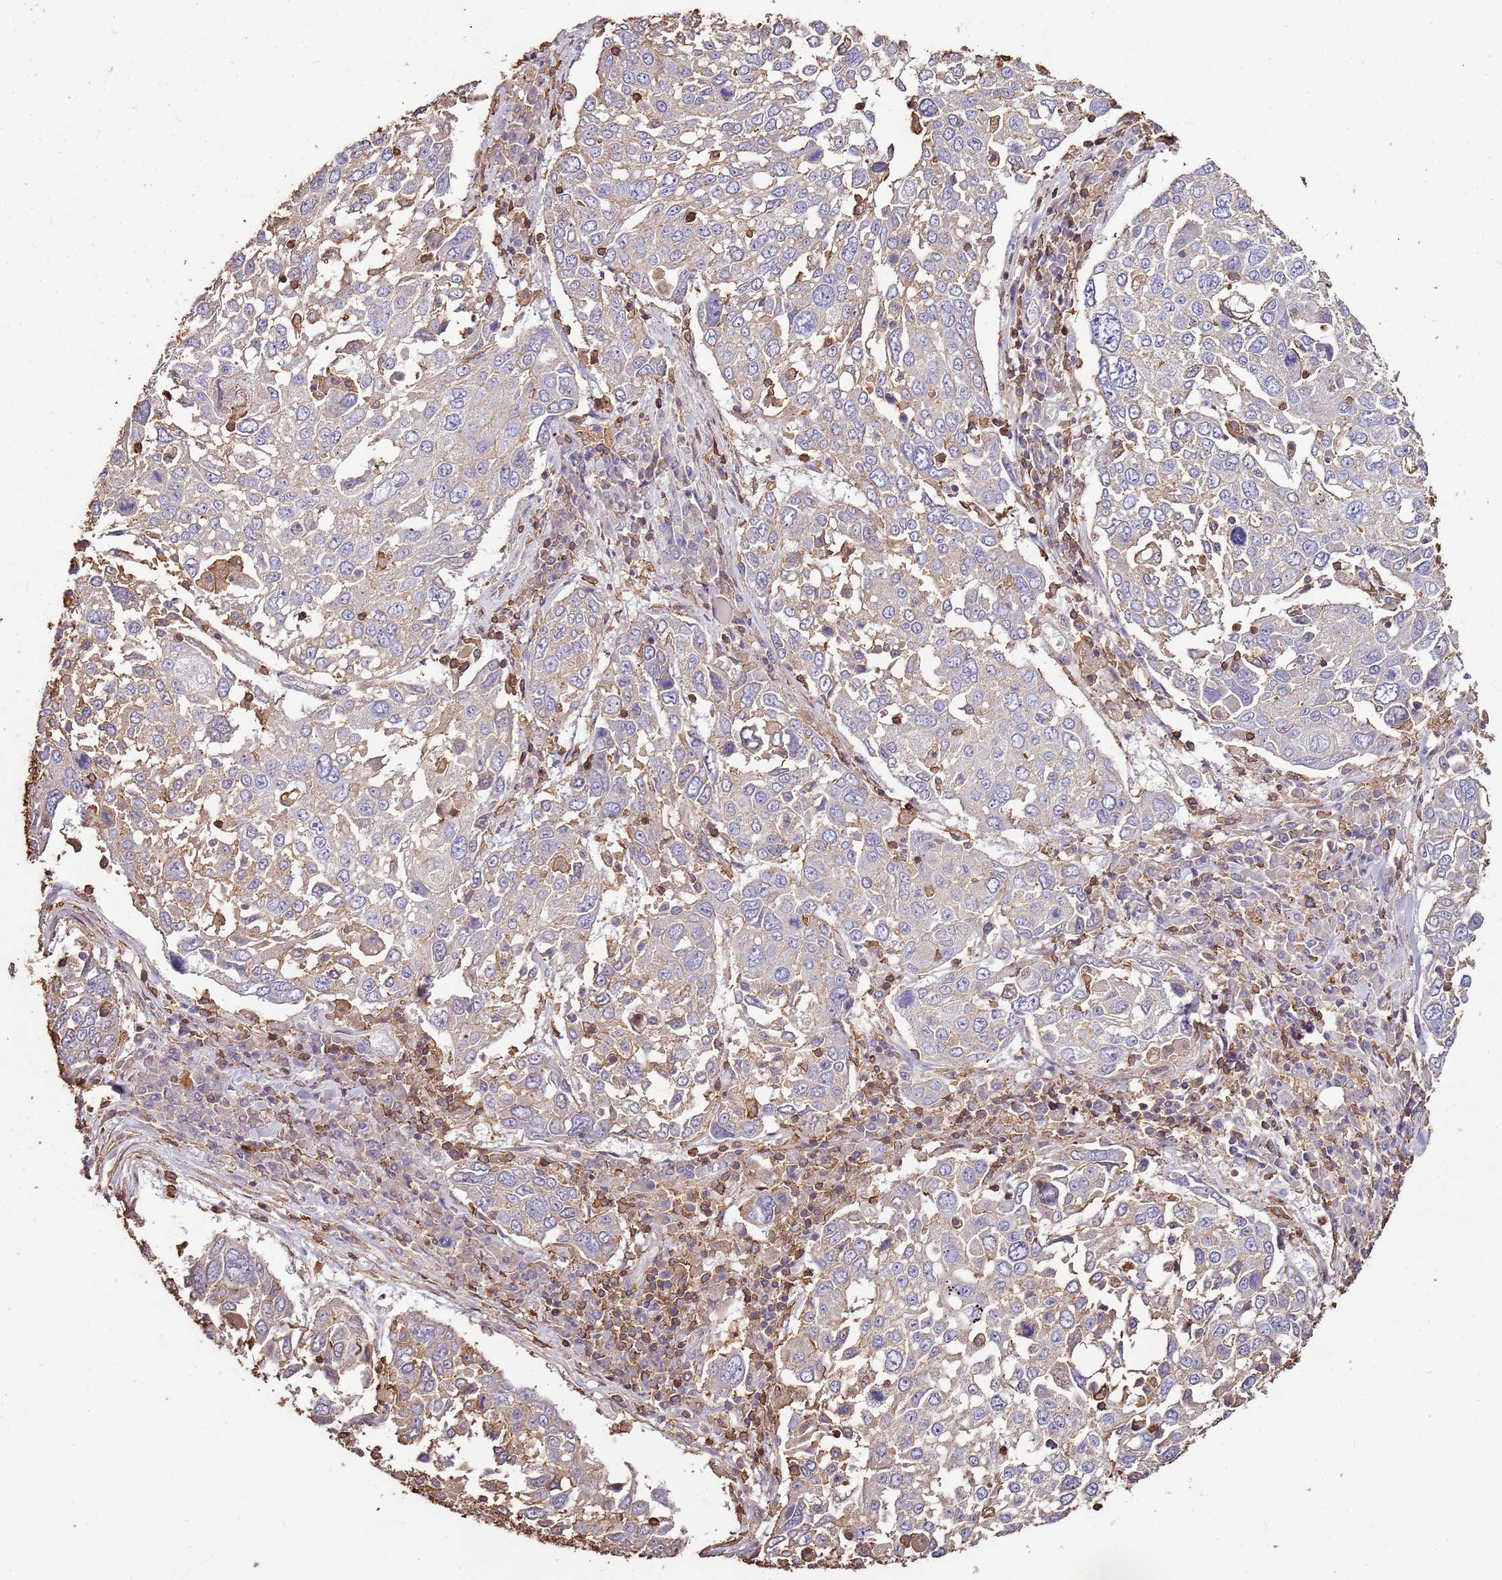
{"staining": {"intensity": "moderate", "quantity": "<25%", "location": "cytoplasmic/membranous"}, "tissue": "lung cancer", "cell_type": "Tumor cells", "image_type": "cancer", "snomed": [{"axis": "morphology", "description": "Squamous cell carcinoma, NOS"}, {"axis": "topography", "description": "Lung"}], "caption": "Brown immunohistochemical staining in lung cancer (squamous cell carcinoma) displays moderate cytoplasmic/membranous expression in about <25% of tumor cells.", "gene": "ARL10", "patient": {"sex": "male", "age": 65}}